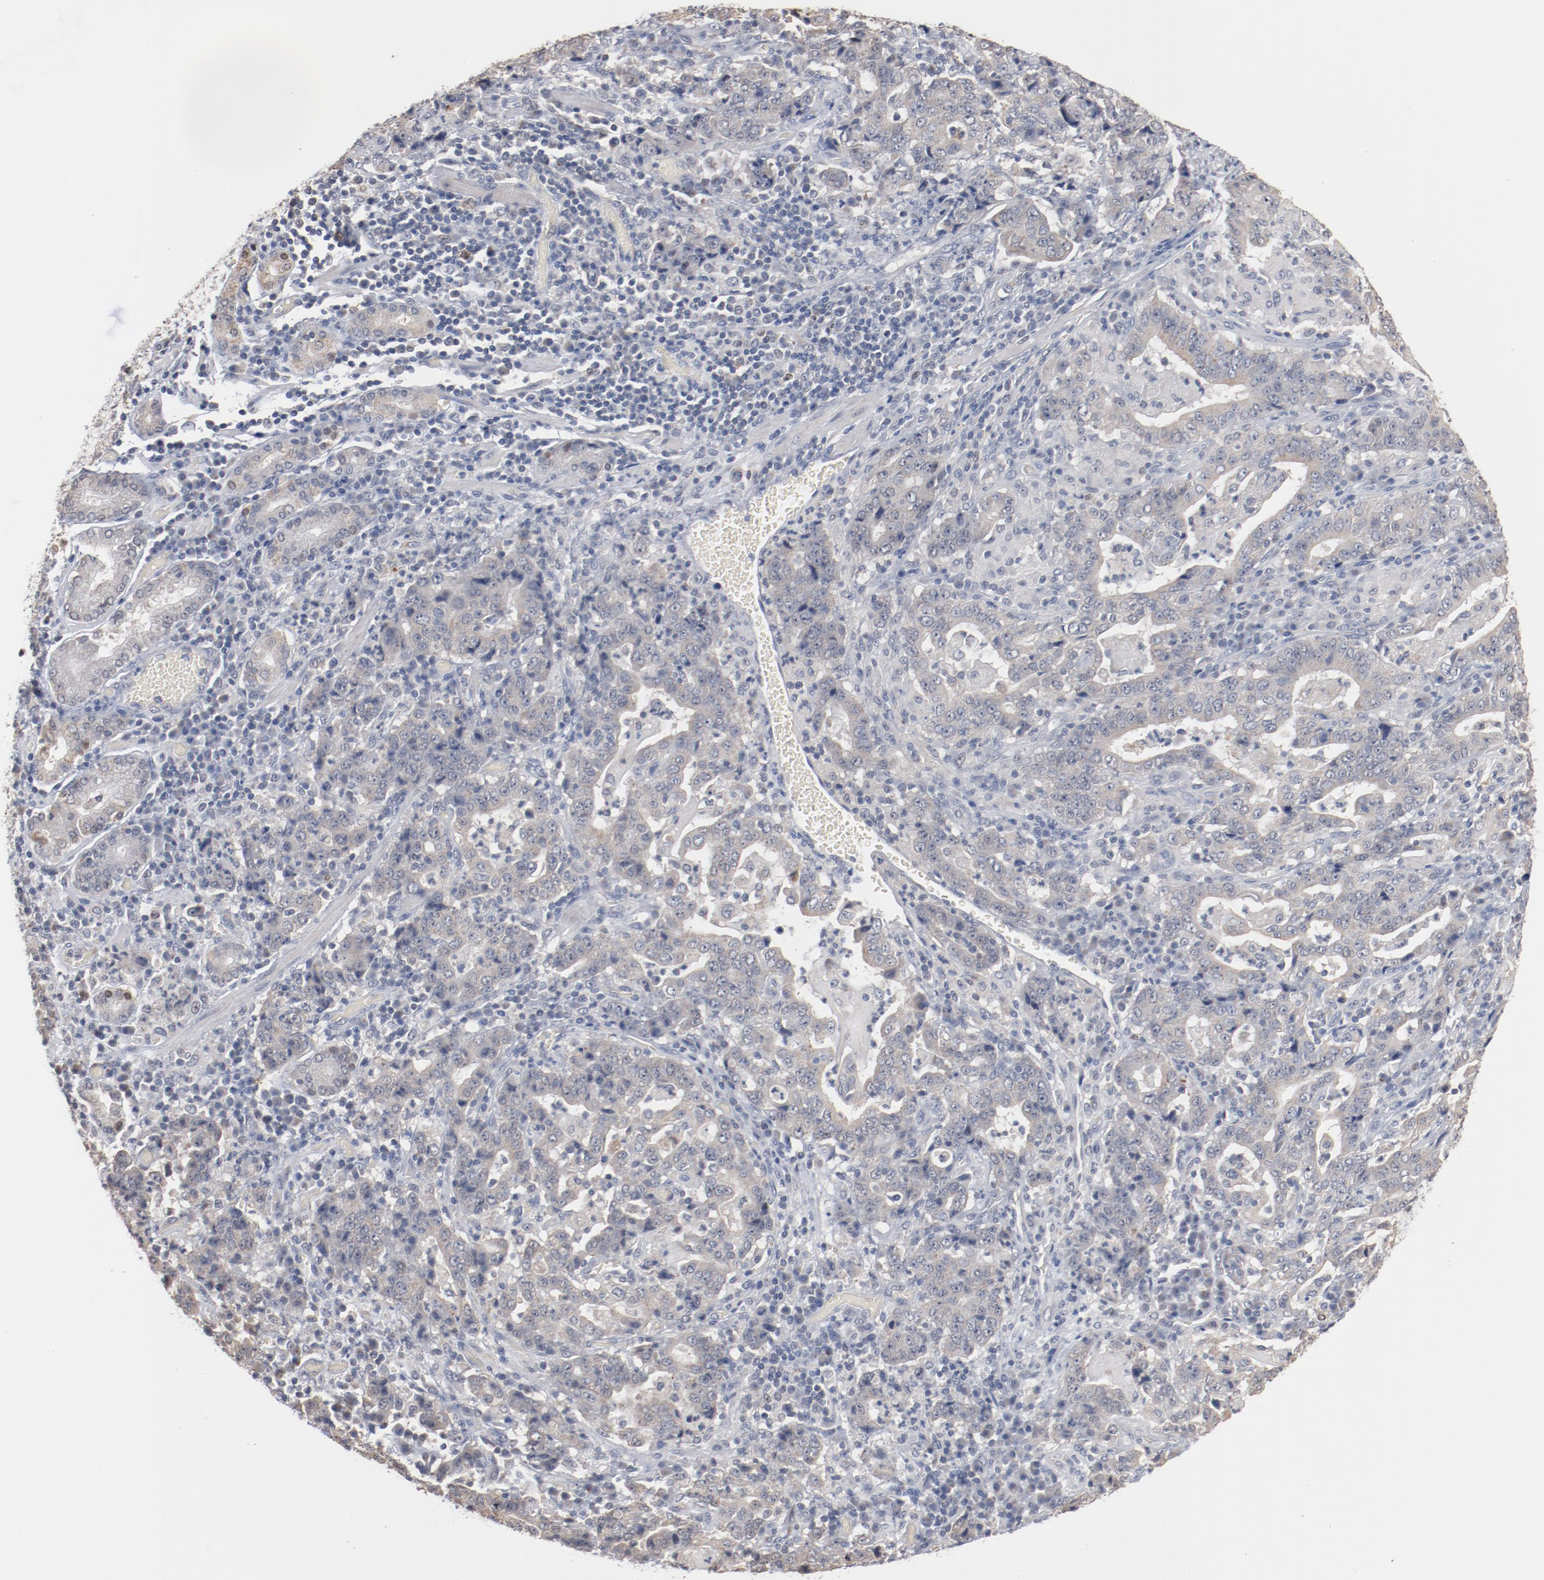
{"staining": {"intensity": "negative", "quantity": "none", "location": "none"}, "tissue": "stomach cancer", "cell_type": "Tumor cells", "image_type": "cancer", "snomed": [{"axis": "morphology", "description": "Normal tissue, NOS"}, {"axis": "morphology", "description": "Adenocarcinoma, NOS"}, {"axis": "topography", "description": "Stomach, upper"}, {"axis": "topography", "description": "Stomach"}], "caption": "A histopathology image of stomach cancer (adenocarcinoma) stained for a protein reveals no brown staining in tumor cells.", "gene": "ERICH1", "patient": {"sex": "male", "age": 59}}